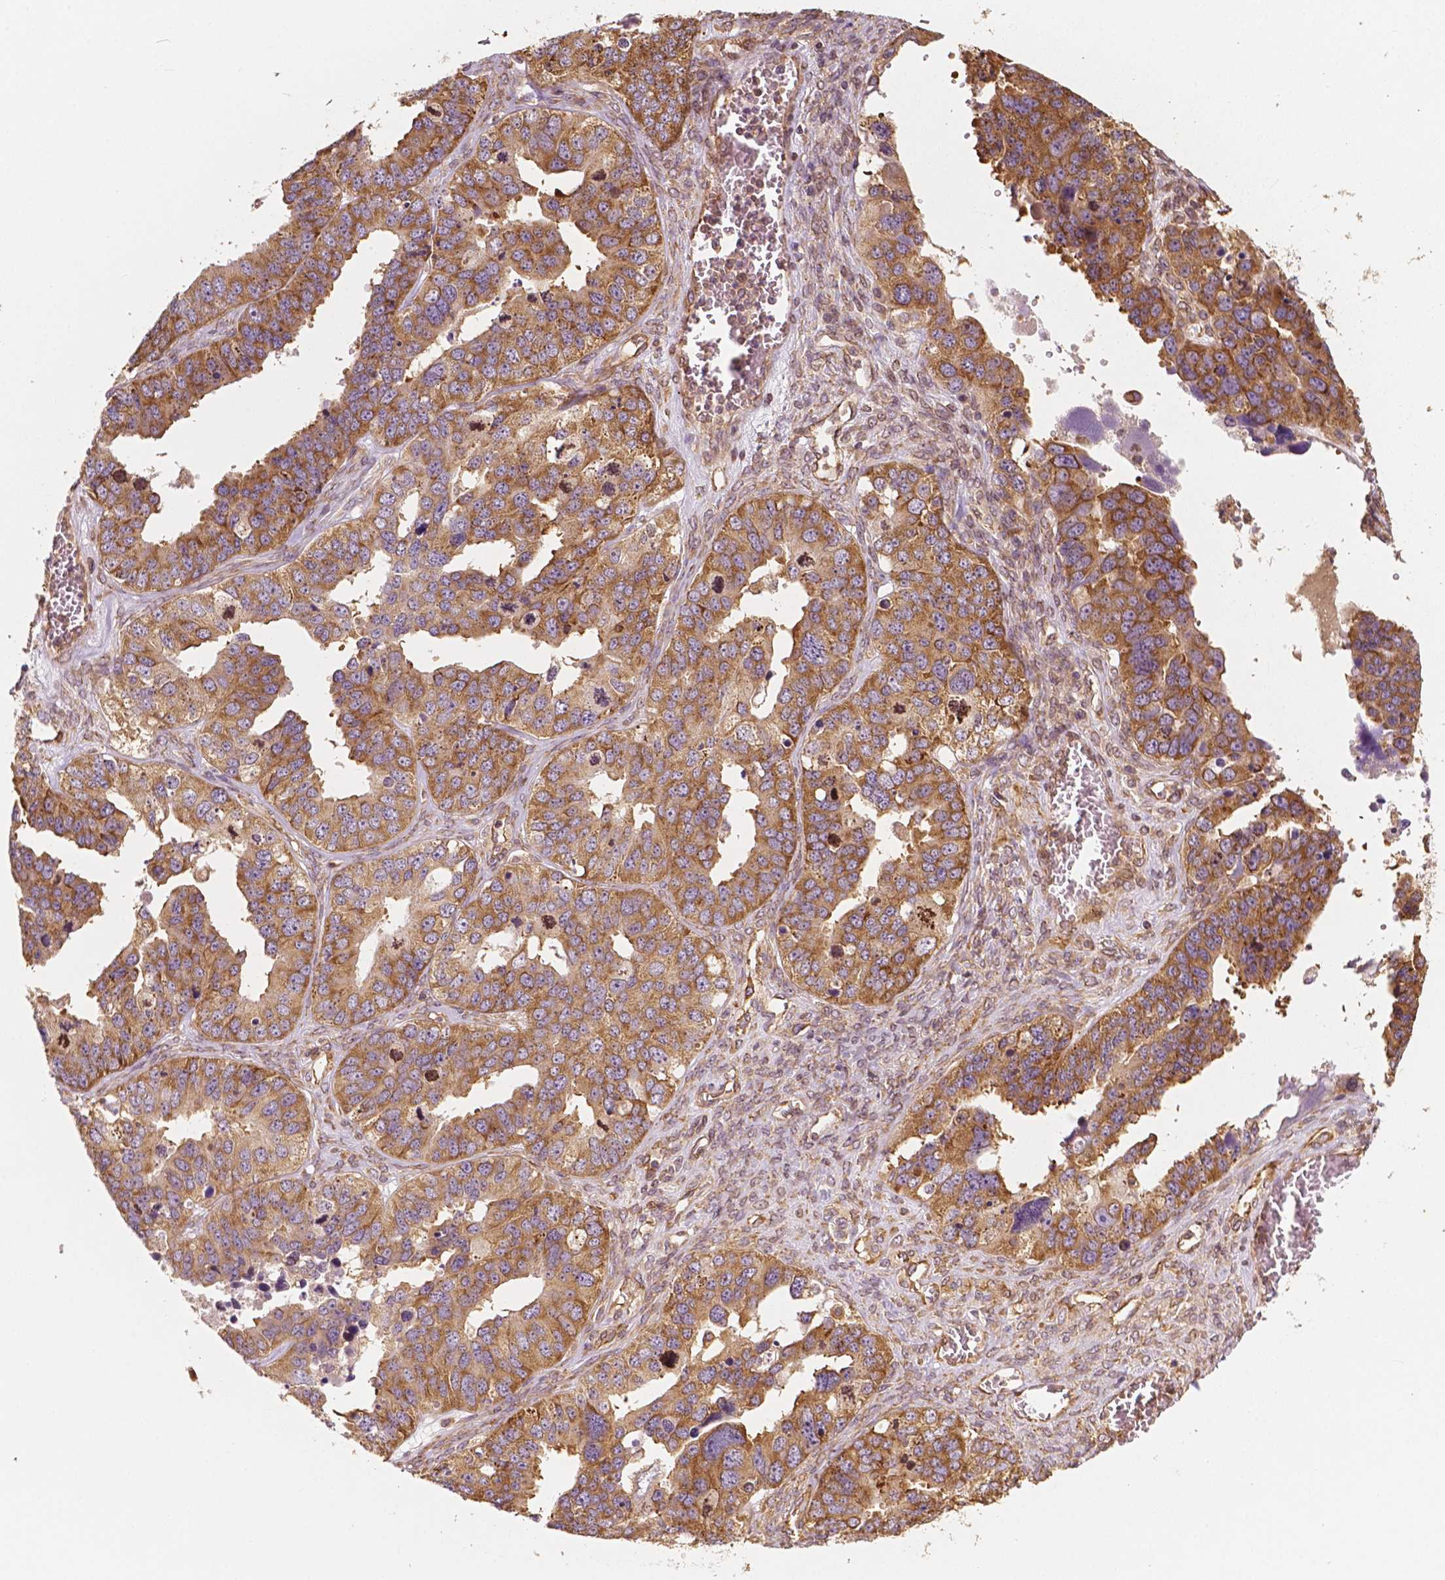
{"staining": {"intensity": "moderate", "quantity": ">75%", "location": "cytoplasmic/membranous"}, "tissue": "ovarian cancer", "cell_type": "Tumor cells", "image_type": "cancer", "snomed": [{"axis": "morphology", "description": "Cystadenocarcinoma, serous, NOS"}, {"axis": "topography", "description": "Ovary"}], "caption": "IHC staining of serous cystadenocarcinoma (ovarian), which demonstrates medium levels of moderate cytoplasmic/membranous positivity in about >75% of tumor cells indicating moderate cytoplasmic/membranous protein expression. The staining was performed using DAB (brown) for protein detection and nuclei were counterstained in hematoxylin (blue).", "gene": "G3BP1", "patient": {"sex": "female", "age": 76}}